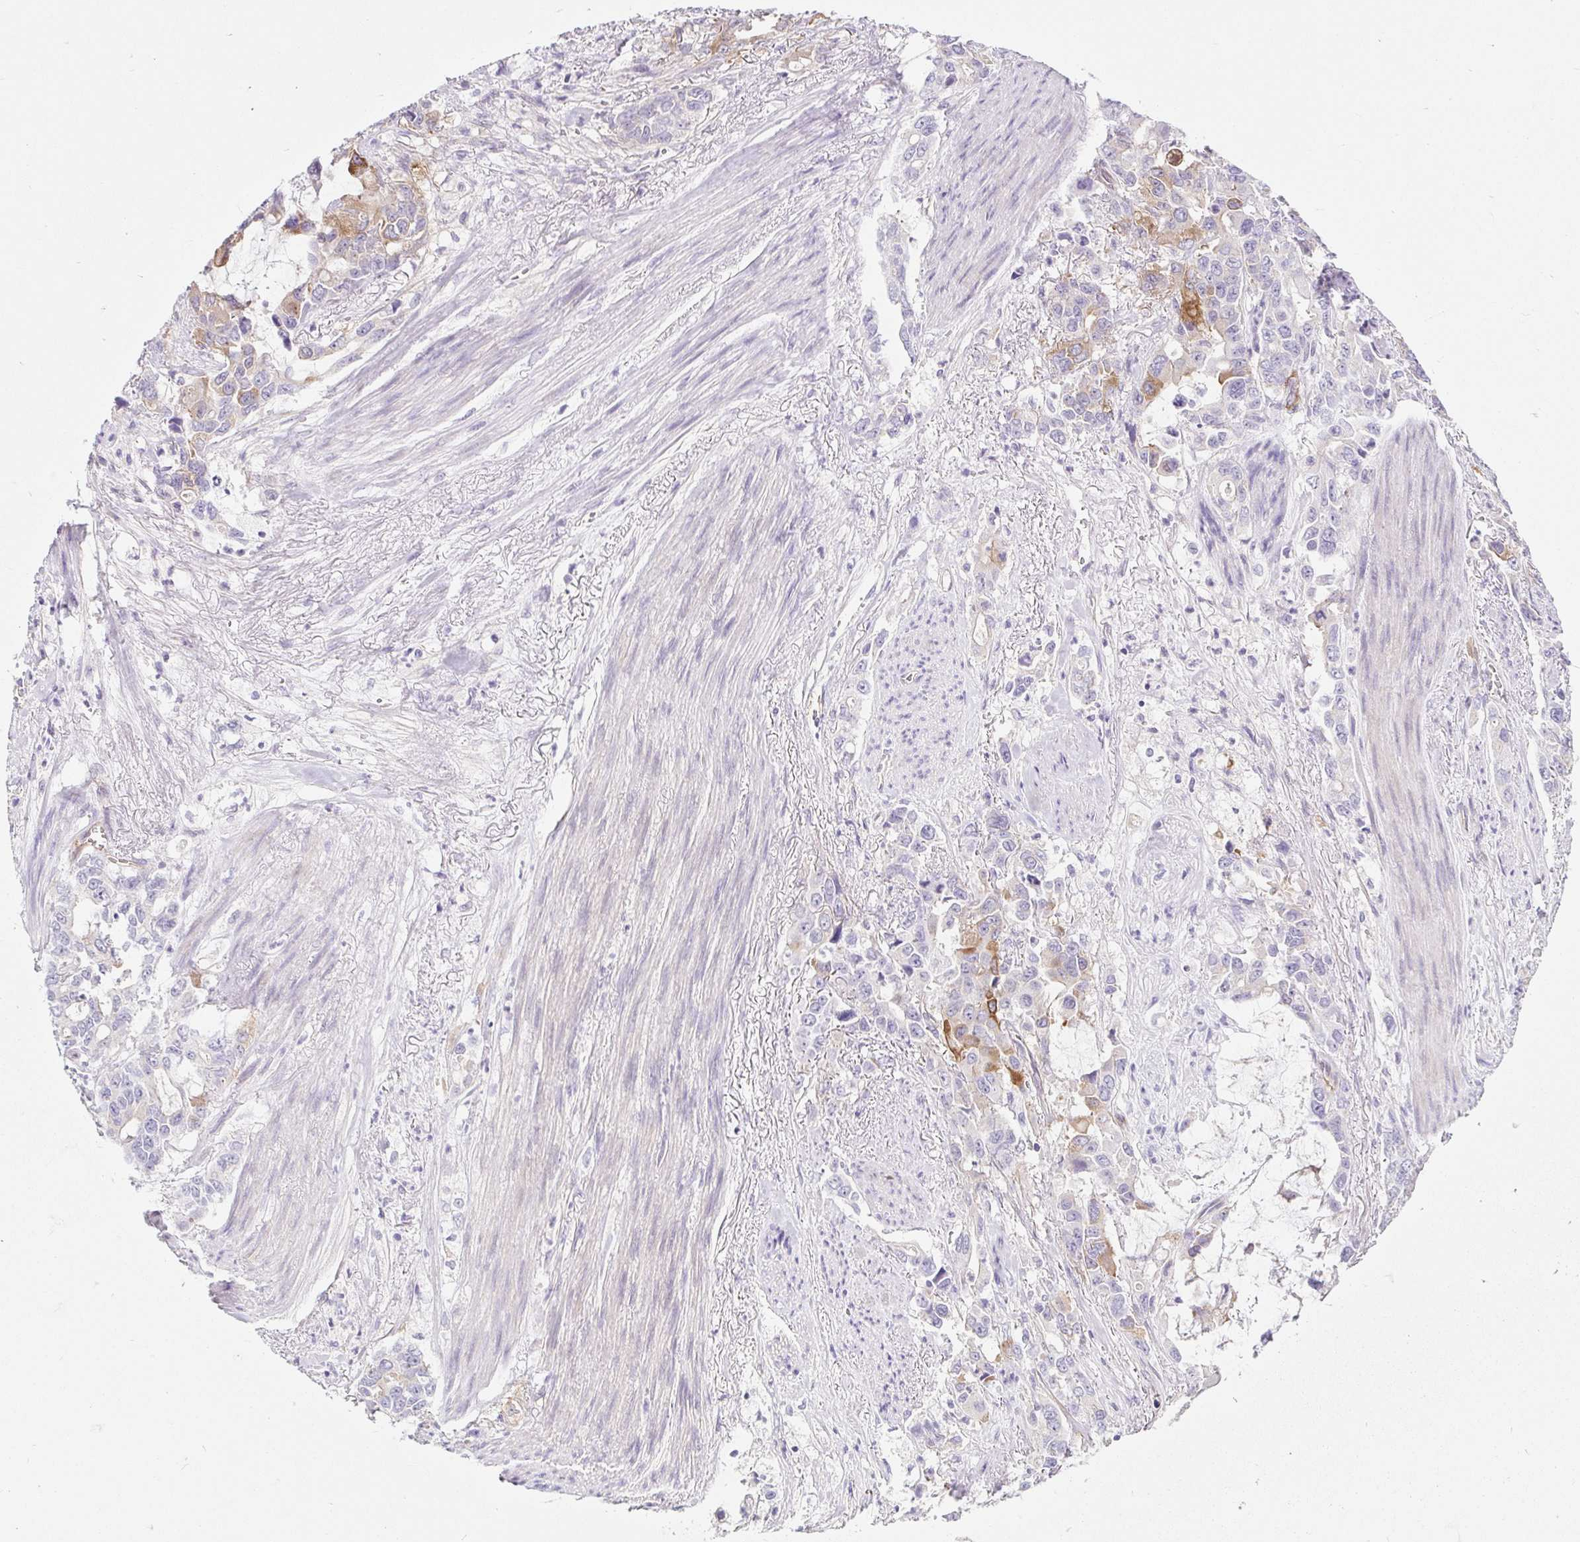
{"staining": {"intensity": "strong", "quantity": "<25%", "location": "cytoplasmic/membranous"}, "tissue": "stomach cancer", "cell_type": "Tumor cells", "image_type": "cancer", "snomed": [{"axis": "morphology", "description": "Adenocarcinoma, NOS"}, {"axis": "topography", "description": "Stomach, upper"}], "caption": "The immunohistochemical stain labels strong cytoplasmic/membranous staining in tumor cells of adenocarcinoma (stomach) tissue.", "gene": "BCAS1", "patient": {"sex": "male", "age": 85}}